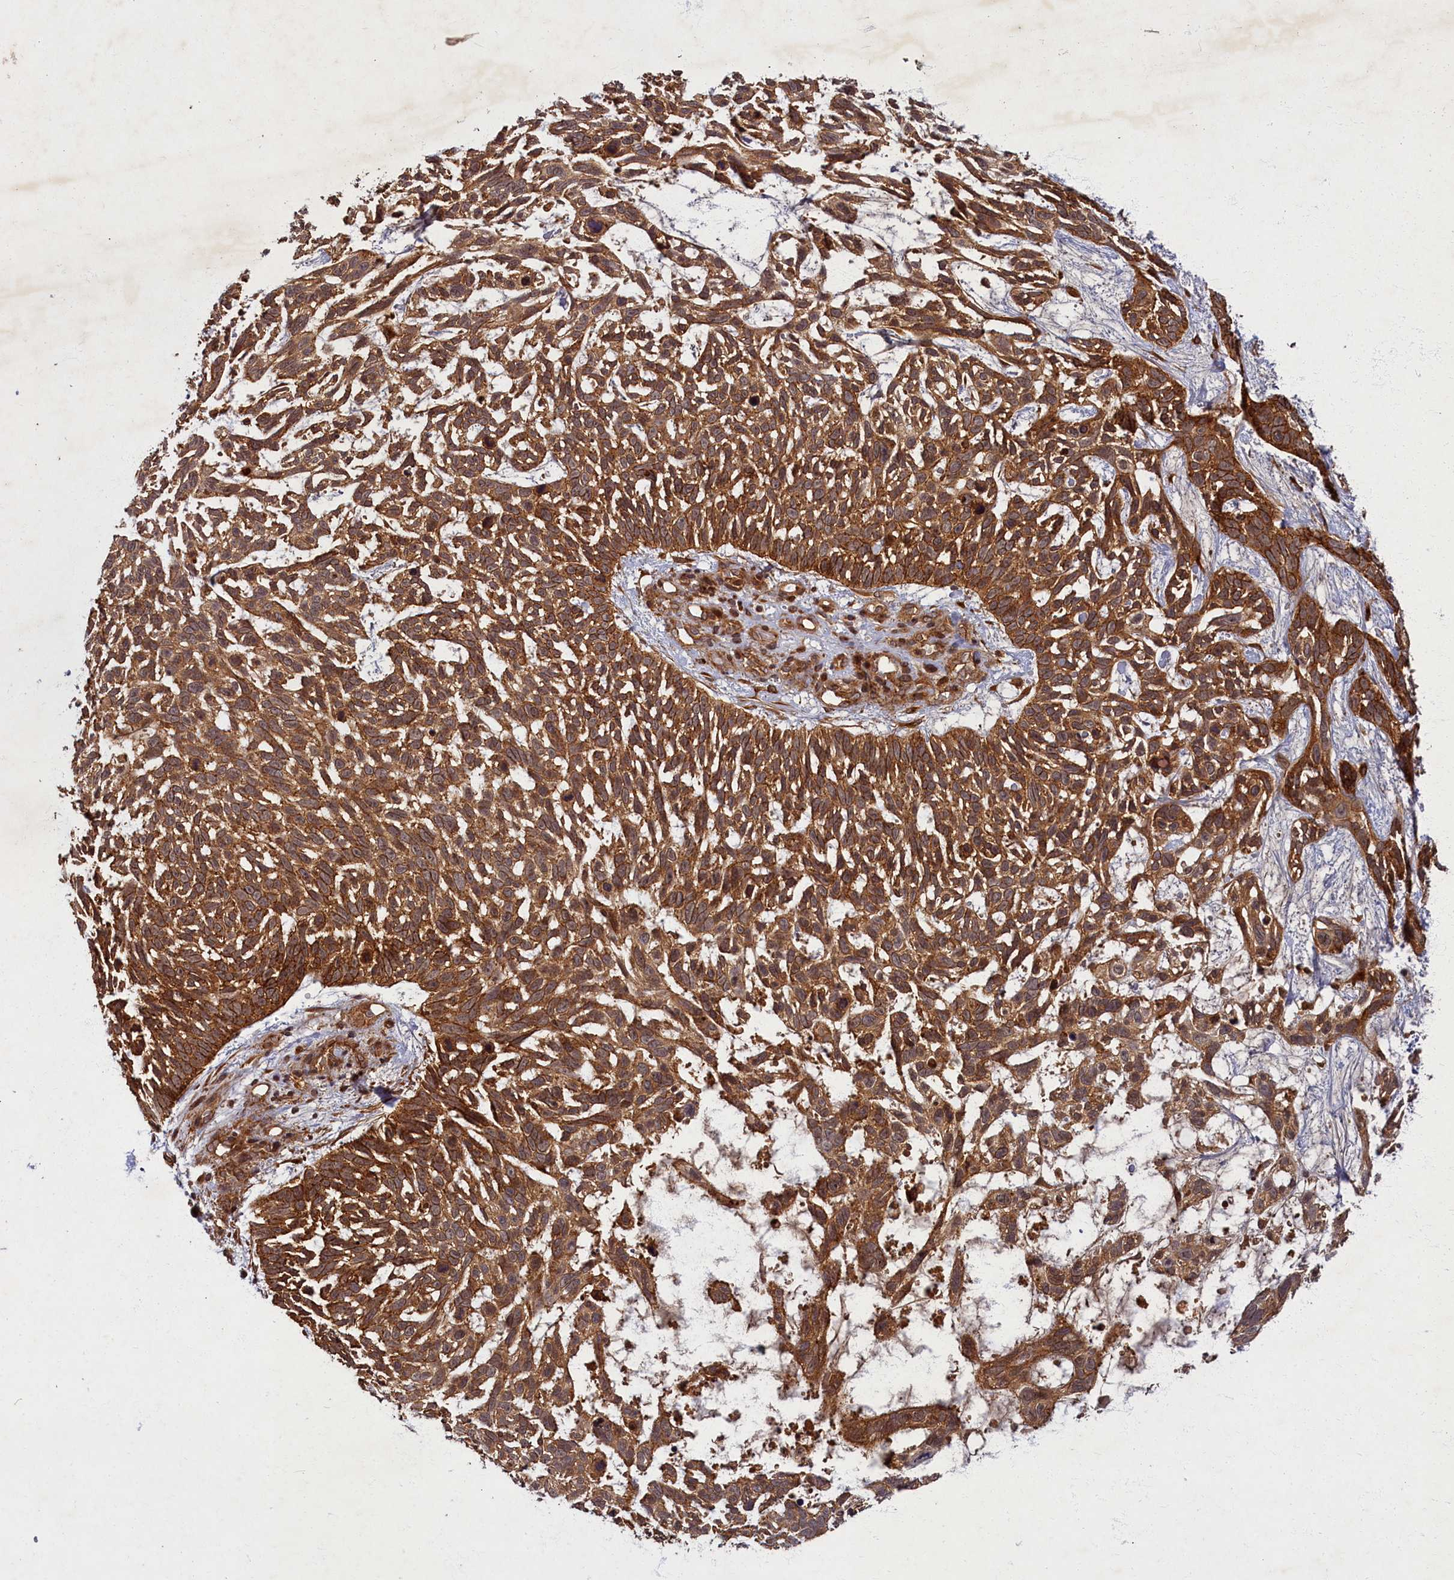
{"staining": {"intensity": "strong", "quantity": ">75%", "location": "cytoplasmic/membranous"}, "tissue": "skin cancer", "cell_type": "Tumor cells", "image_type": "cancer", "snomed": [{"axis": "morphology", "description": "Basal cell carcinoma"}, {"axis": "topography", "description": "Skin"}], "caption": "Brown immunohistochemical staining in skin cancer (basal cell carcinoma) demonstrates strong cytoplasmic/membranous expression in approximately >75% of tumor cells. (brown staining indicates protein expression, while blue staining denotes nuclei).", "gene": "BICD1", "patient": {"sex": "male", "age": 88}}